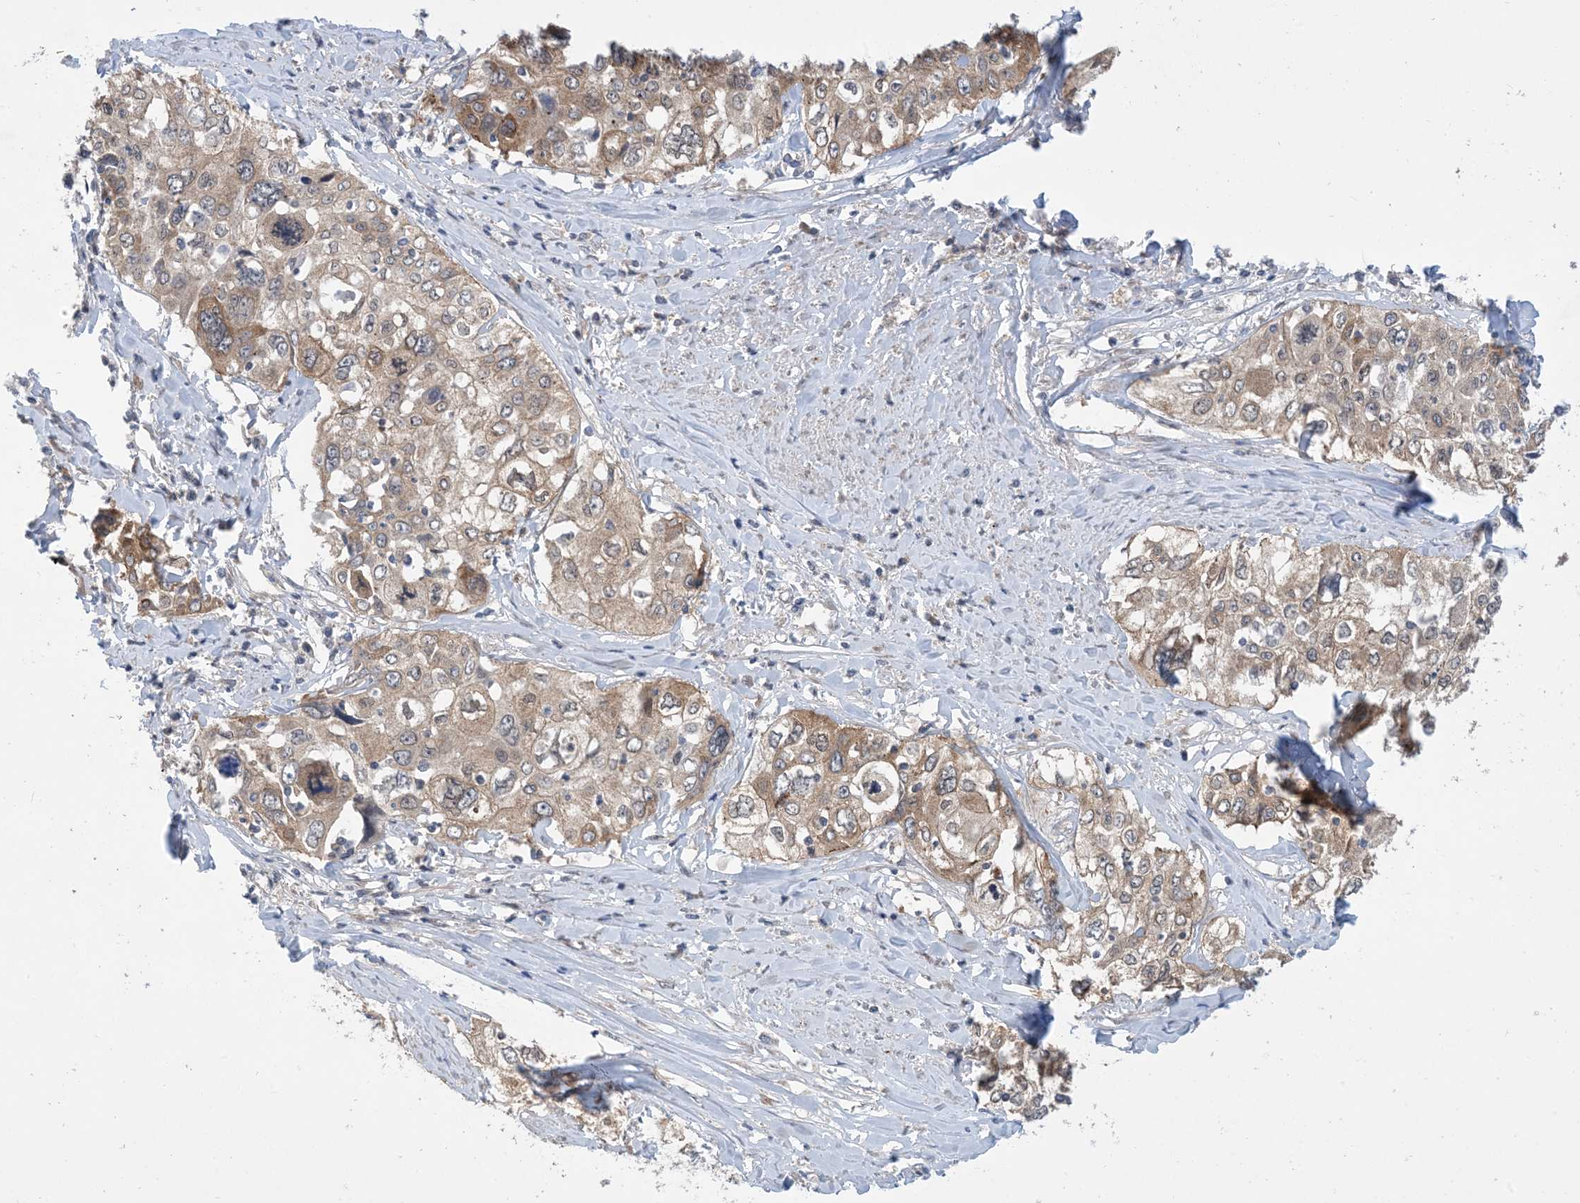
{"staining": {"intensity": "moderate", "quantity": ">75%", "location": "cytoplasmic/membranous"}, "tissue": "cervical cancer", "cell_type": "Tumor cells", "image_type": "cancer", "snomed": [{"axis": "morphology", "description": "Squamous cell carcinoma, NOS"}, {"axis": "topography", "description": "Cervix"}], "caption": "IHC of human cervical cancer displays medium levels of moderate cytoplasmic/membranous positivity in approximately >75% of tumor cells. The protein is stained brown, and the nuclei are stained in blue (DAB IHC with brightfield microscopy, high magnification).", "gene": "EHBP1", "patient": {"sex": "female", "age": 31}}